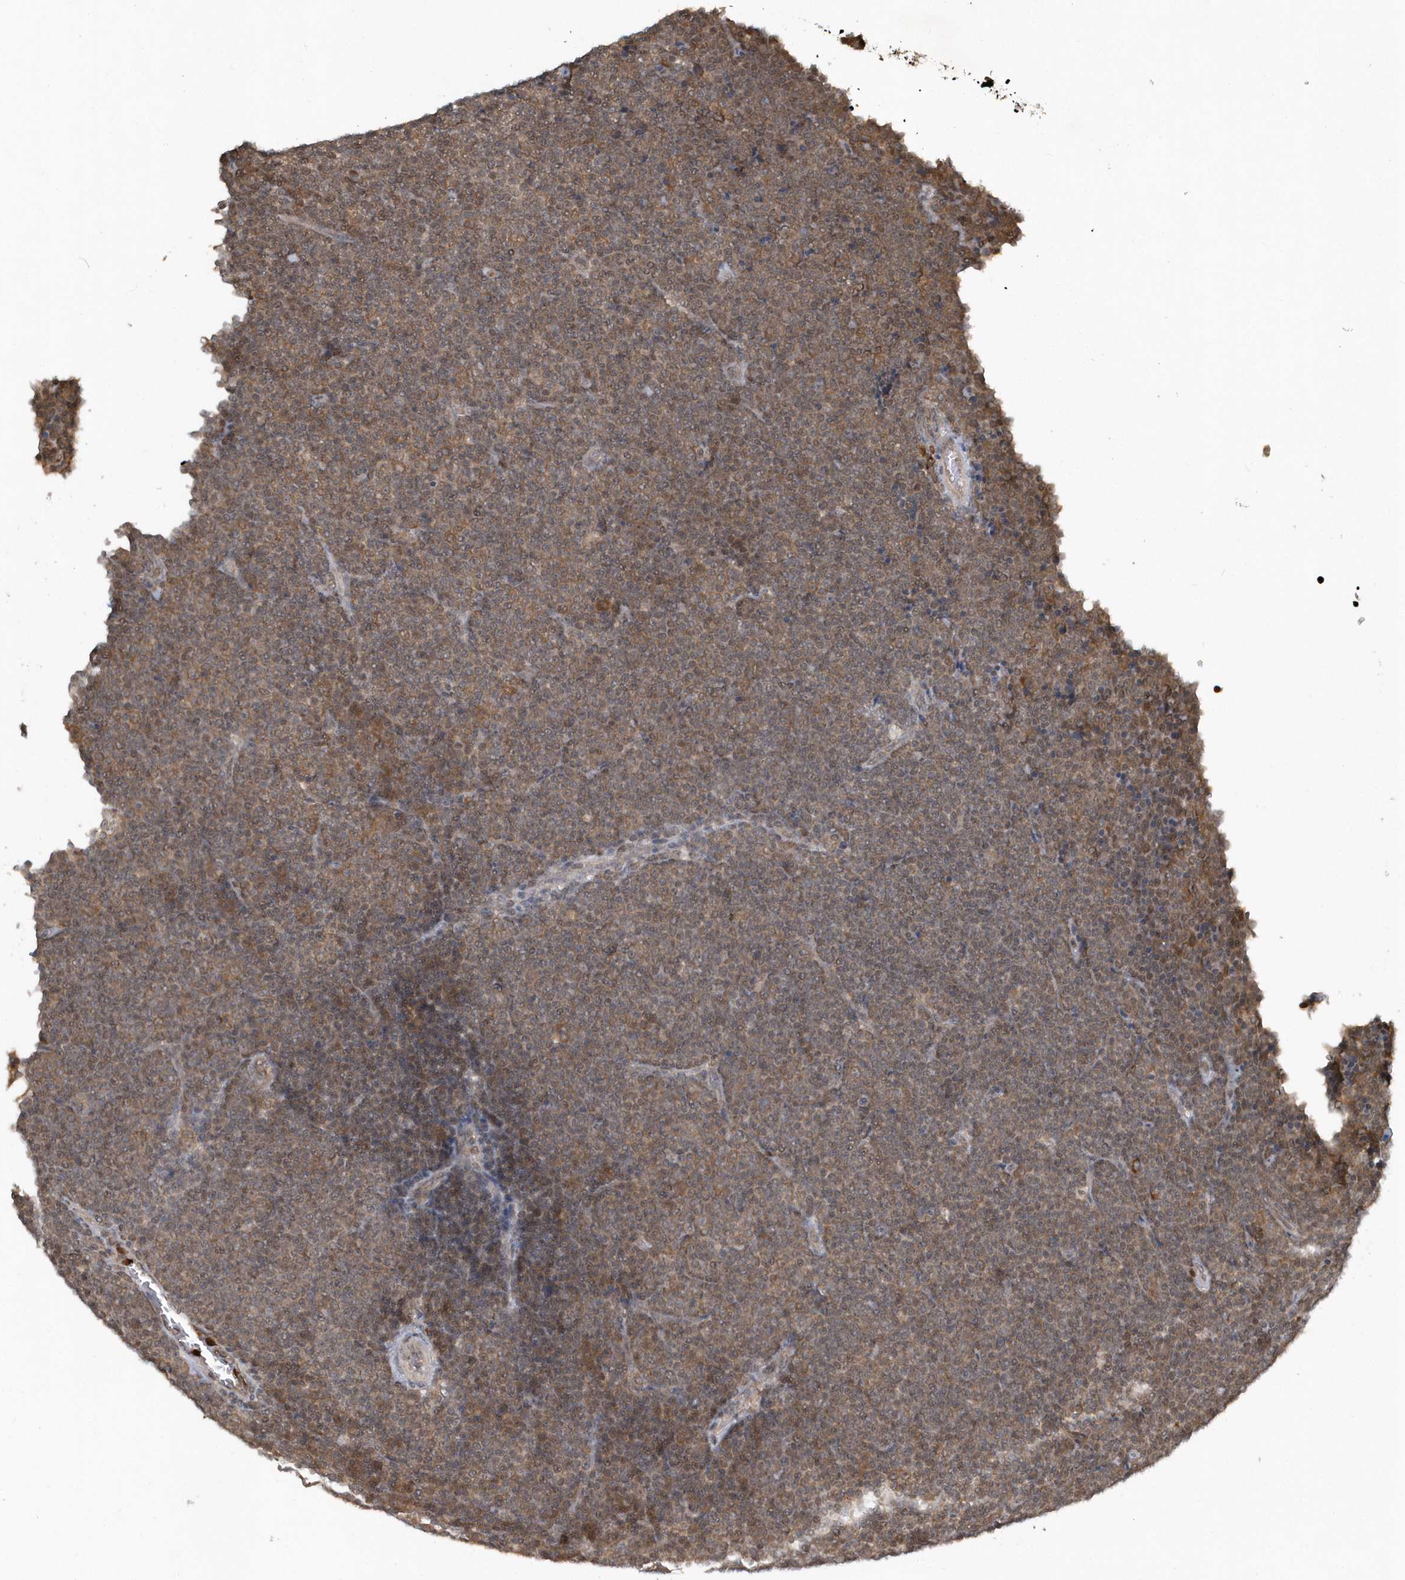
{"staining": {"intensity": "moderate", "quantity": ">75%", "location": "cytoplasmic/membranous"}, "tissue": "lymphoma", "cell_type": "Tumor cells", "image_type": "cancer", "snomed": [{"axis": "morphology", "description": "Malignant lymphoma, non-Hodgkin's type, Low grade"}, {"axis": "topography", "description": "Lymph node"}], "caption": "There is medium levels of moderate cytoplasmic/membranous expression in tumor cells of lymphoma, as demonstrated by immunohistochemical staining (brown color).", "gene": "EIF2B1", "patient": {"sex": "female", "age": 67}}